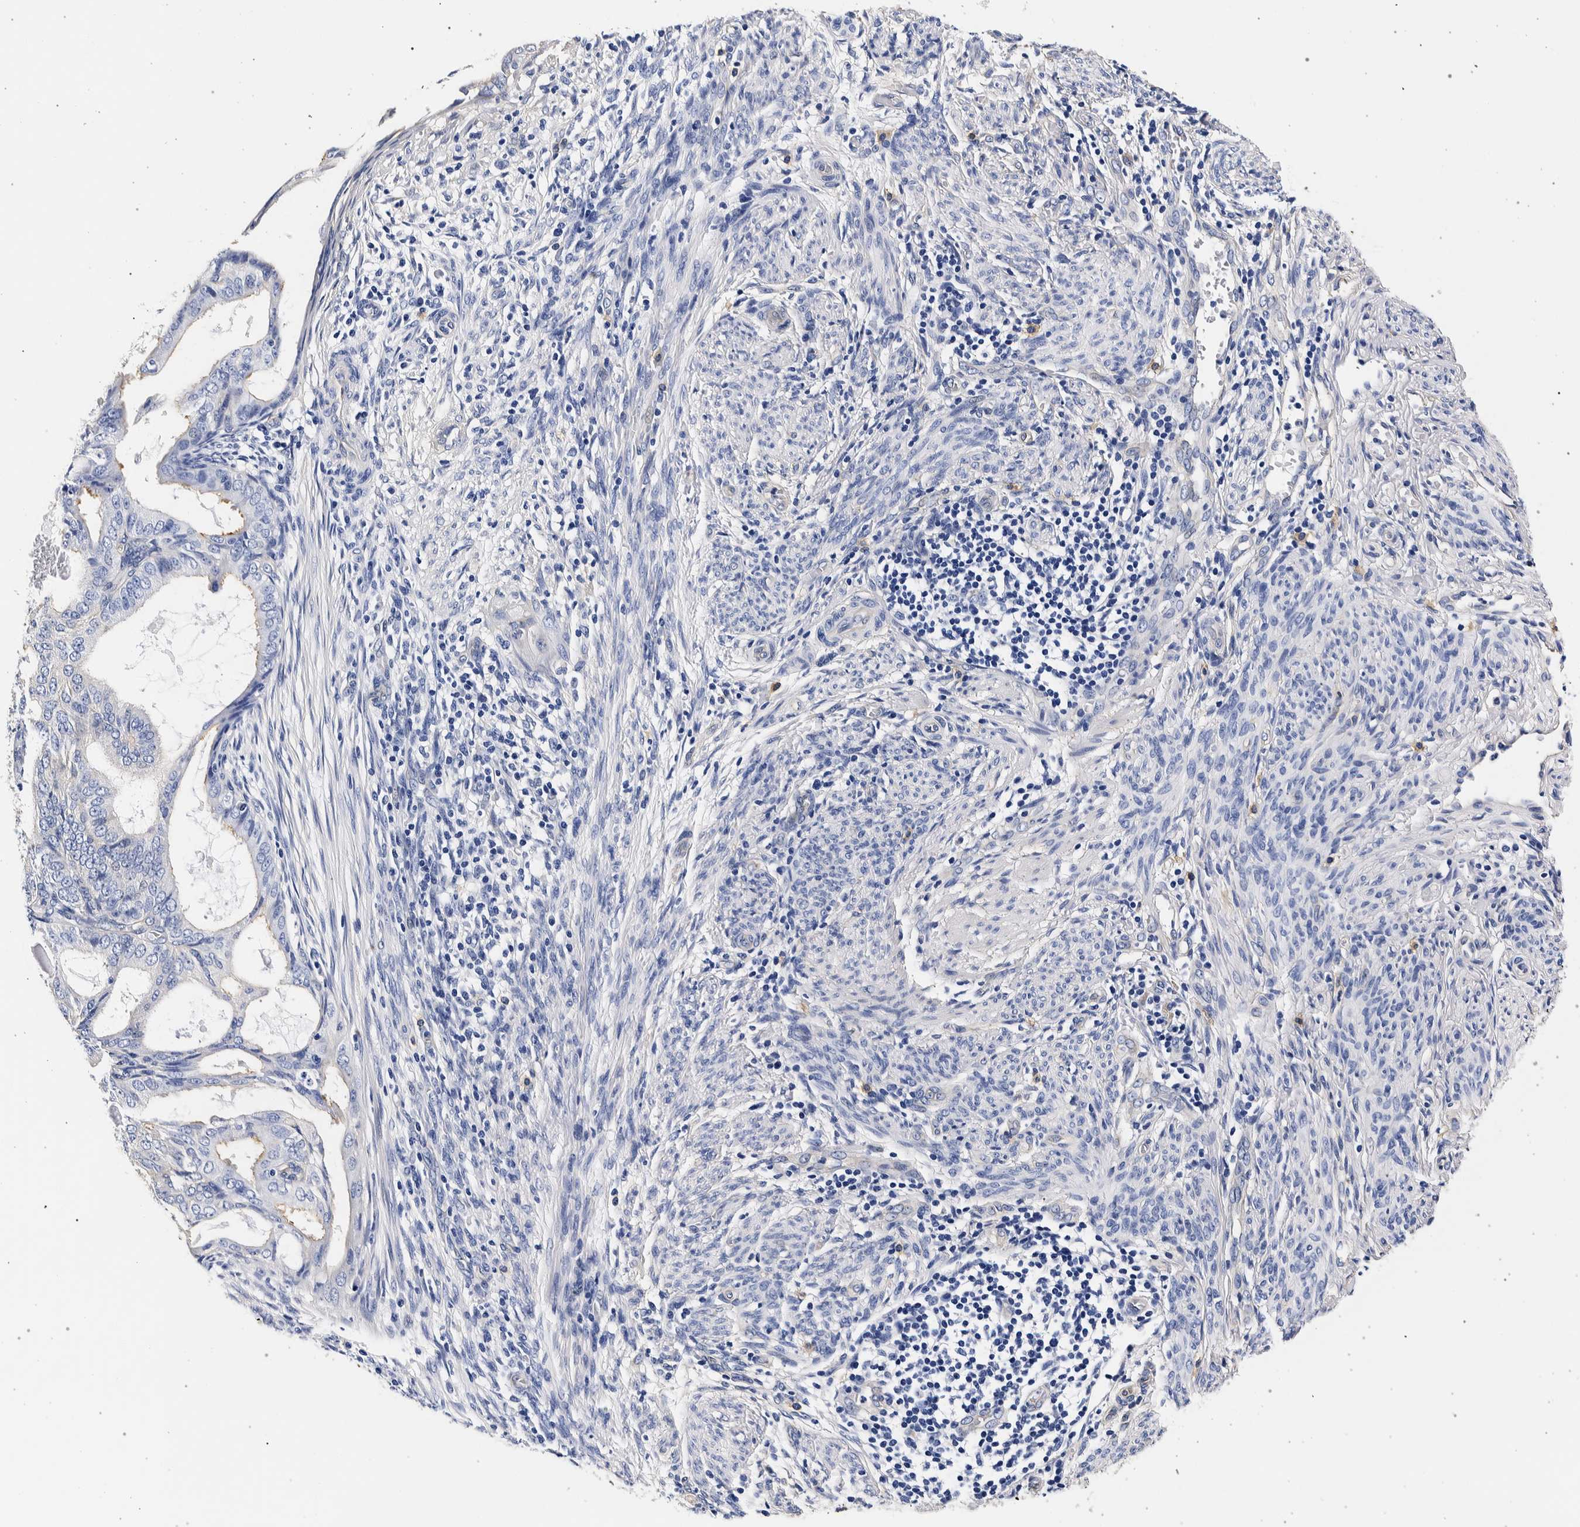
{"staining": {"intensity": "negative", "quantity": "none", "location": "none"}, "tissue": "endometrial cancer", "cell_type": "Tumor cells", "image_type": "cancer", "snomed": [{"axis": "morphology", "description": "Adenocarcinoma, NOS"}, {"axis": "topography", "description": "Endometrium"}], "caption": "IHC of endometrial adenocarcinoma reveals no positivity in tumor cells. (DAB immunohistochemistry (IHC) visualized using brightfield microscopy, high magnification).", "gene": "NIBAN2", "patient": {"sex": "female", "age": 58}}